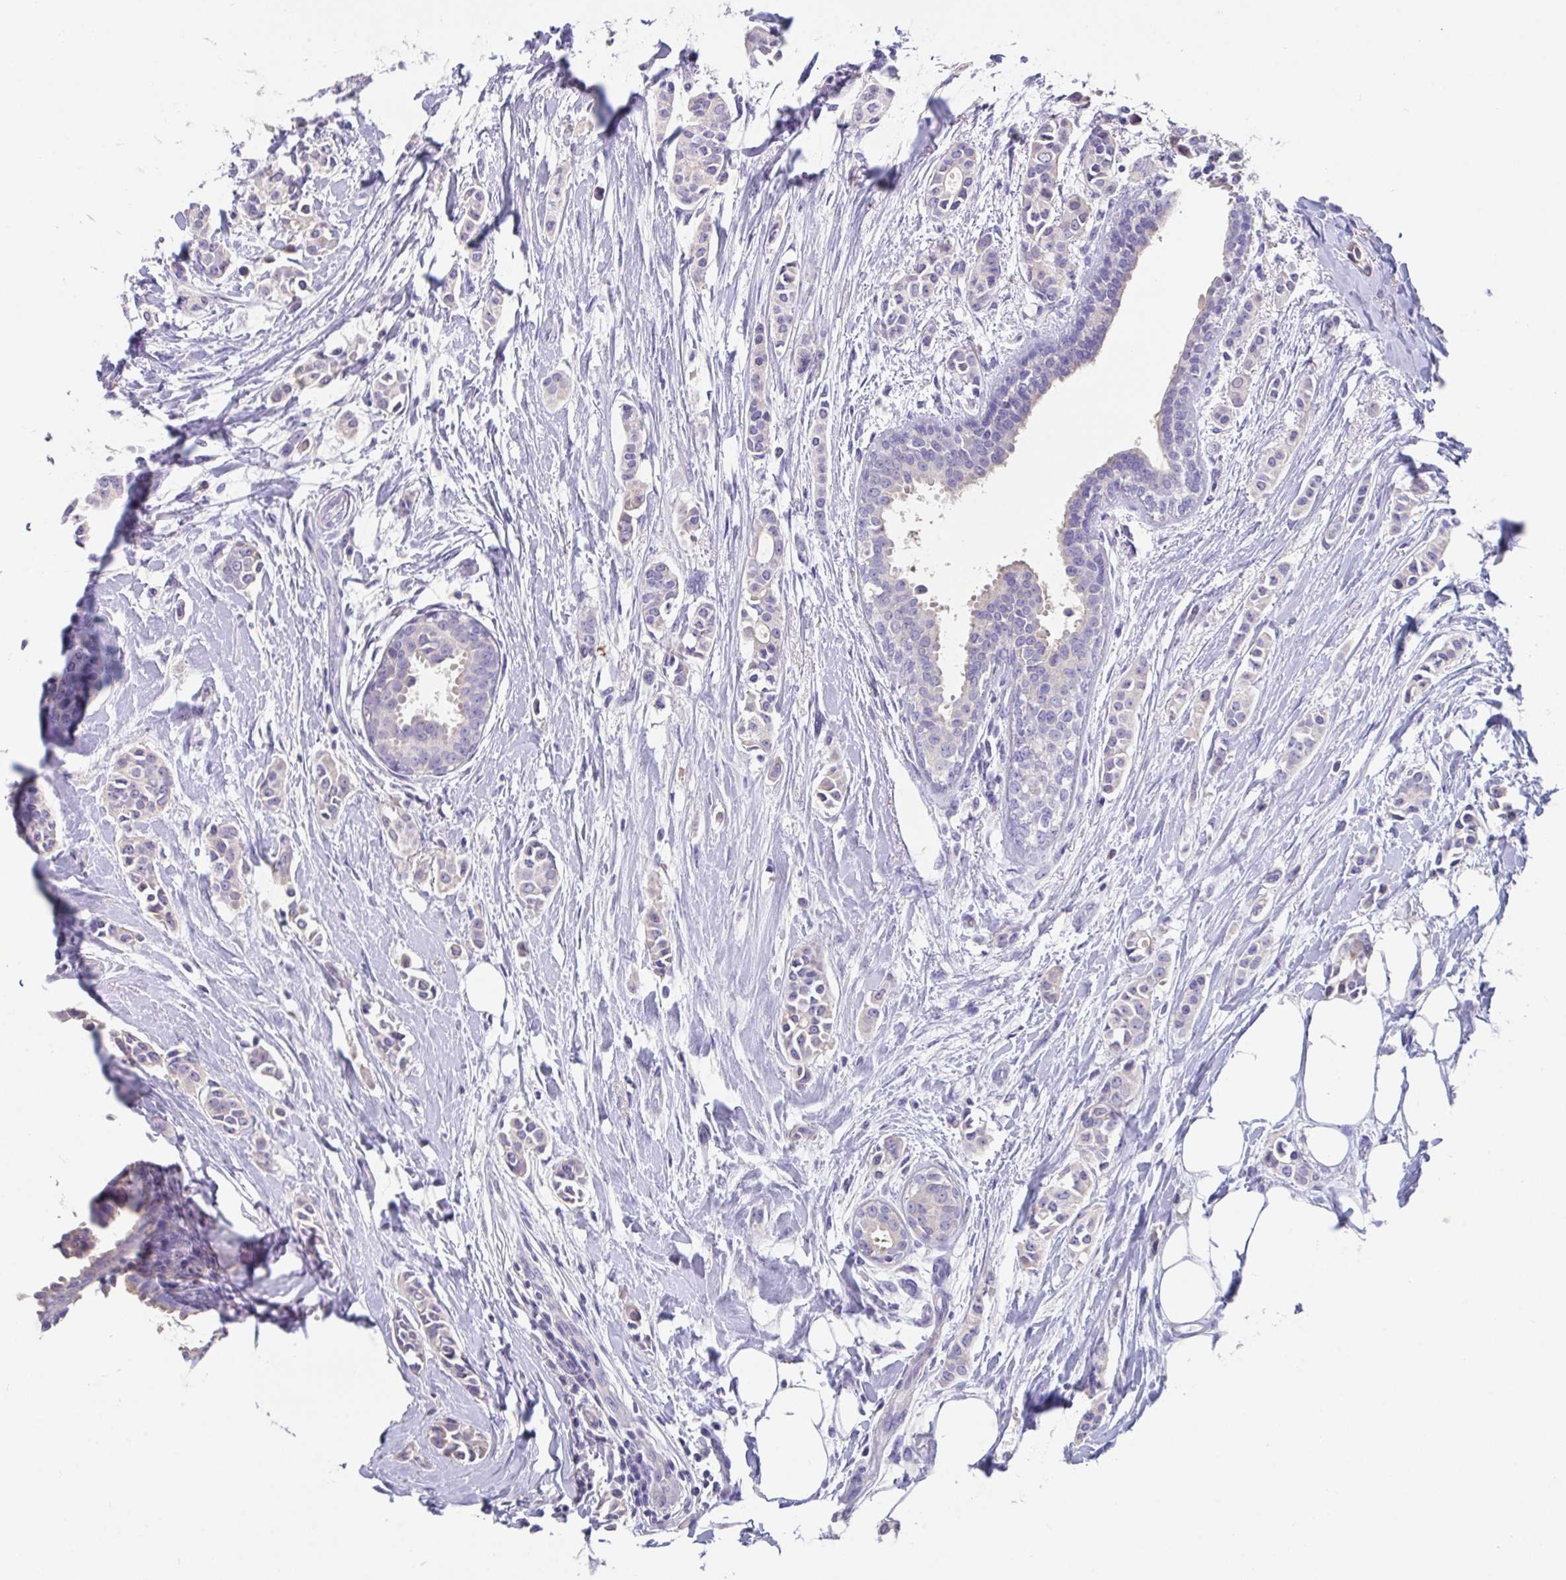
{"staining": {"intensity": "negative", "quantity": "none", "location": "none"}, "tissue": "breast cancer", "cell_type": "Tumor cells", "image_type": "cancer", "snomed": [{"axis": "morphology", "description": "Duct carcinoma"}, {"axis": "topography", "description": "Breast"}], "caption": "Tumor cells are negative for brown protein staining in infiltrating ductal carcinoma (breast). The staining is performed using DAB brown chromogen with nuclei counter-stained in using hematoxylin.", "gene": "SLC44A4", "patient": {"sex": "female", "age": 64}}